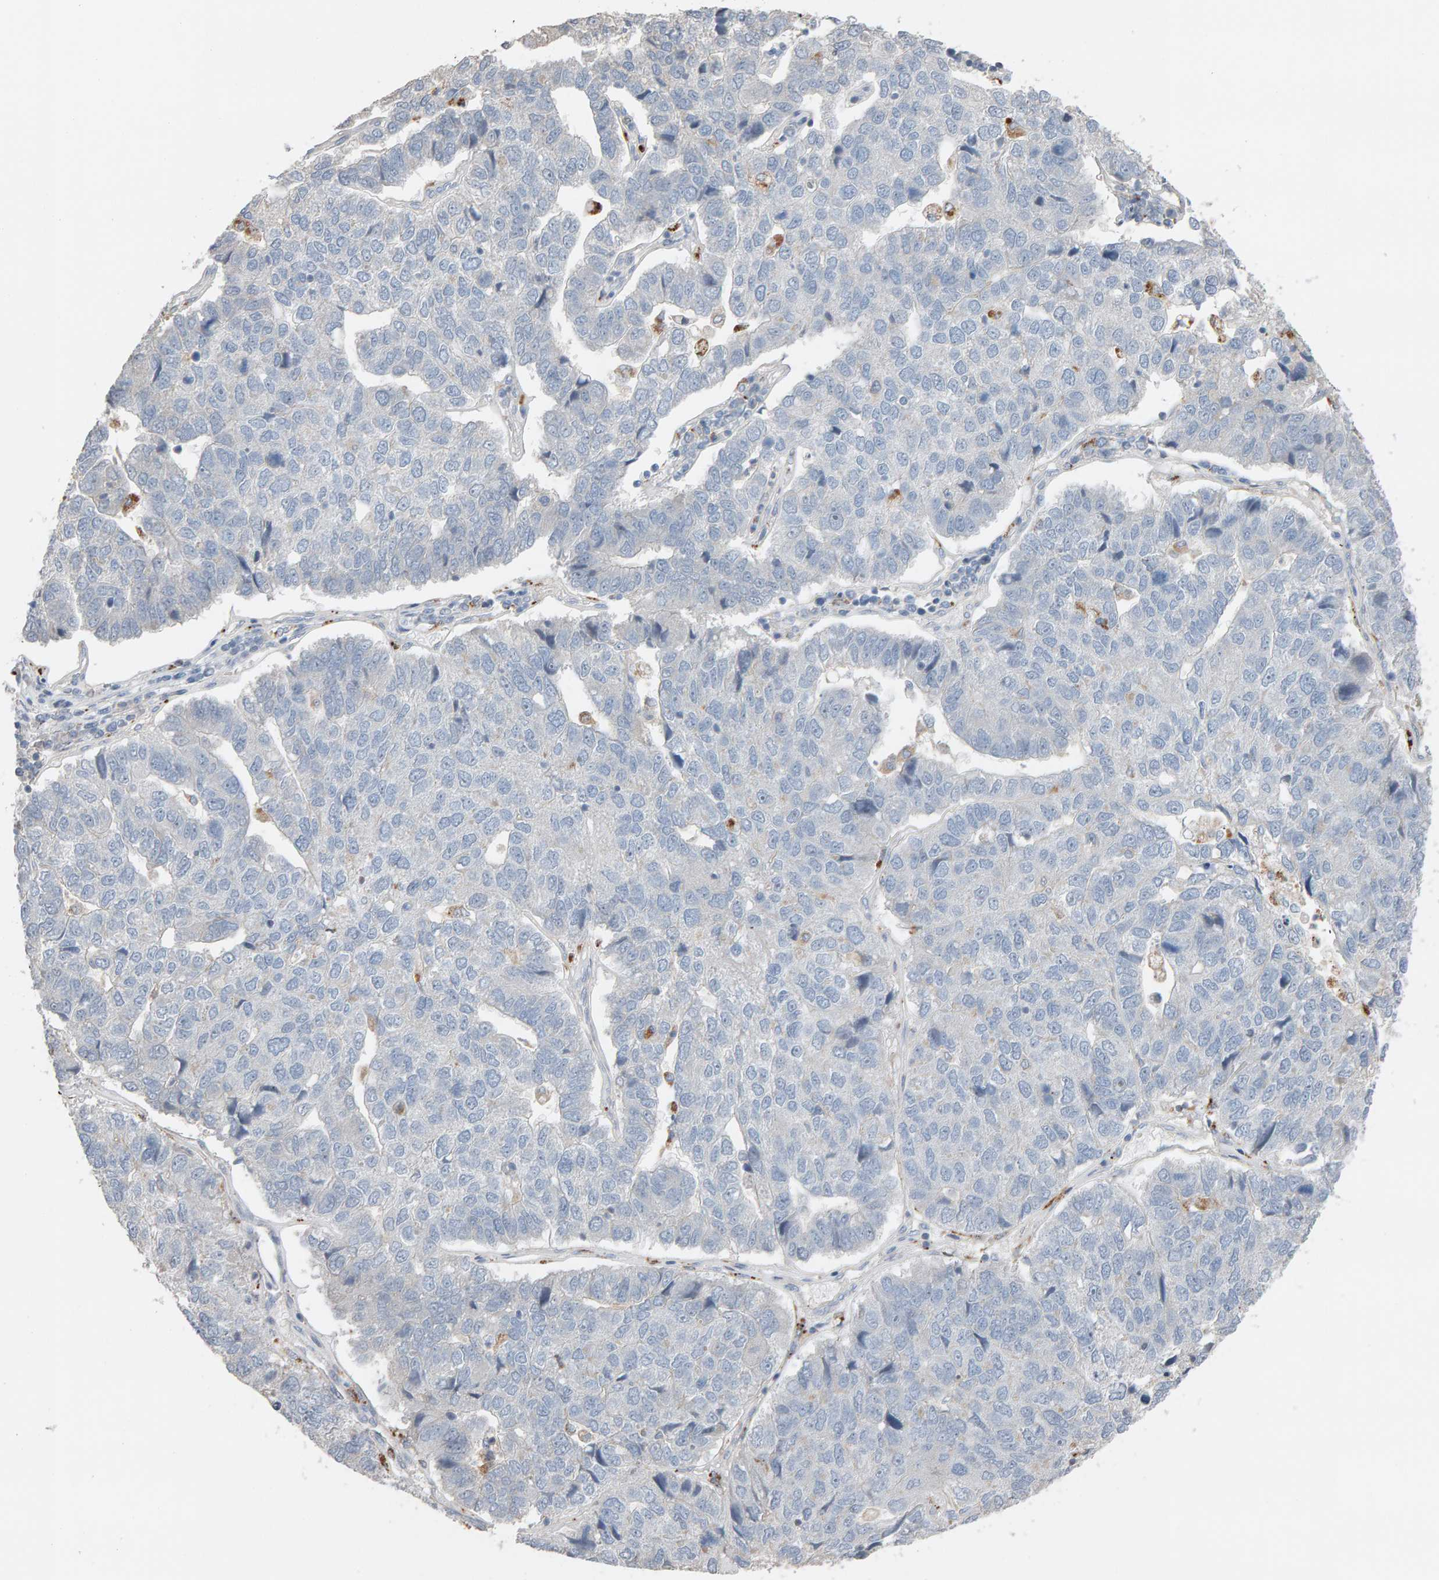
{"staining": {"intensity": "negative", "quantity": "none", "location": "none"}, "tissue": "pancreatic cancer", "cell_type": "Tumor cells", "image_type": "cancer", "snomed": [{"axis": "morphology", "description": "Adenocarcinoma, NOS"}, {"axis": "topography", "description": "Pancreas"}], "caption": "Tumor cells are negative for brown protein staining in pancreatic cancer.", "gene": "IPPK", "patient": {"sex": "female", "age": 61}}